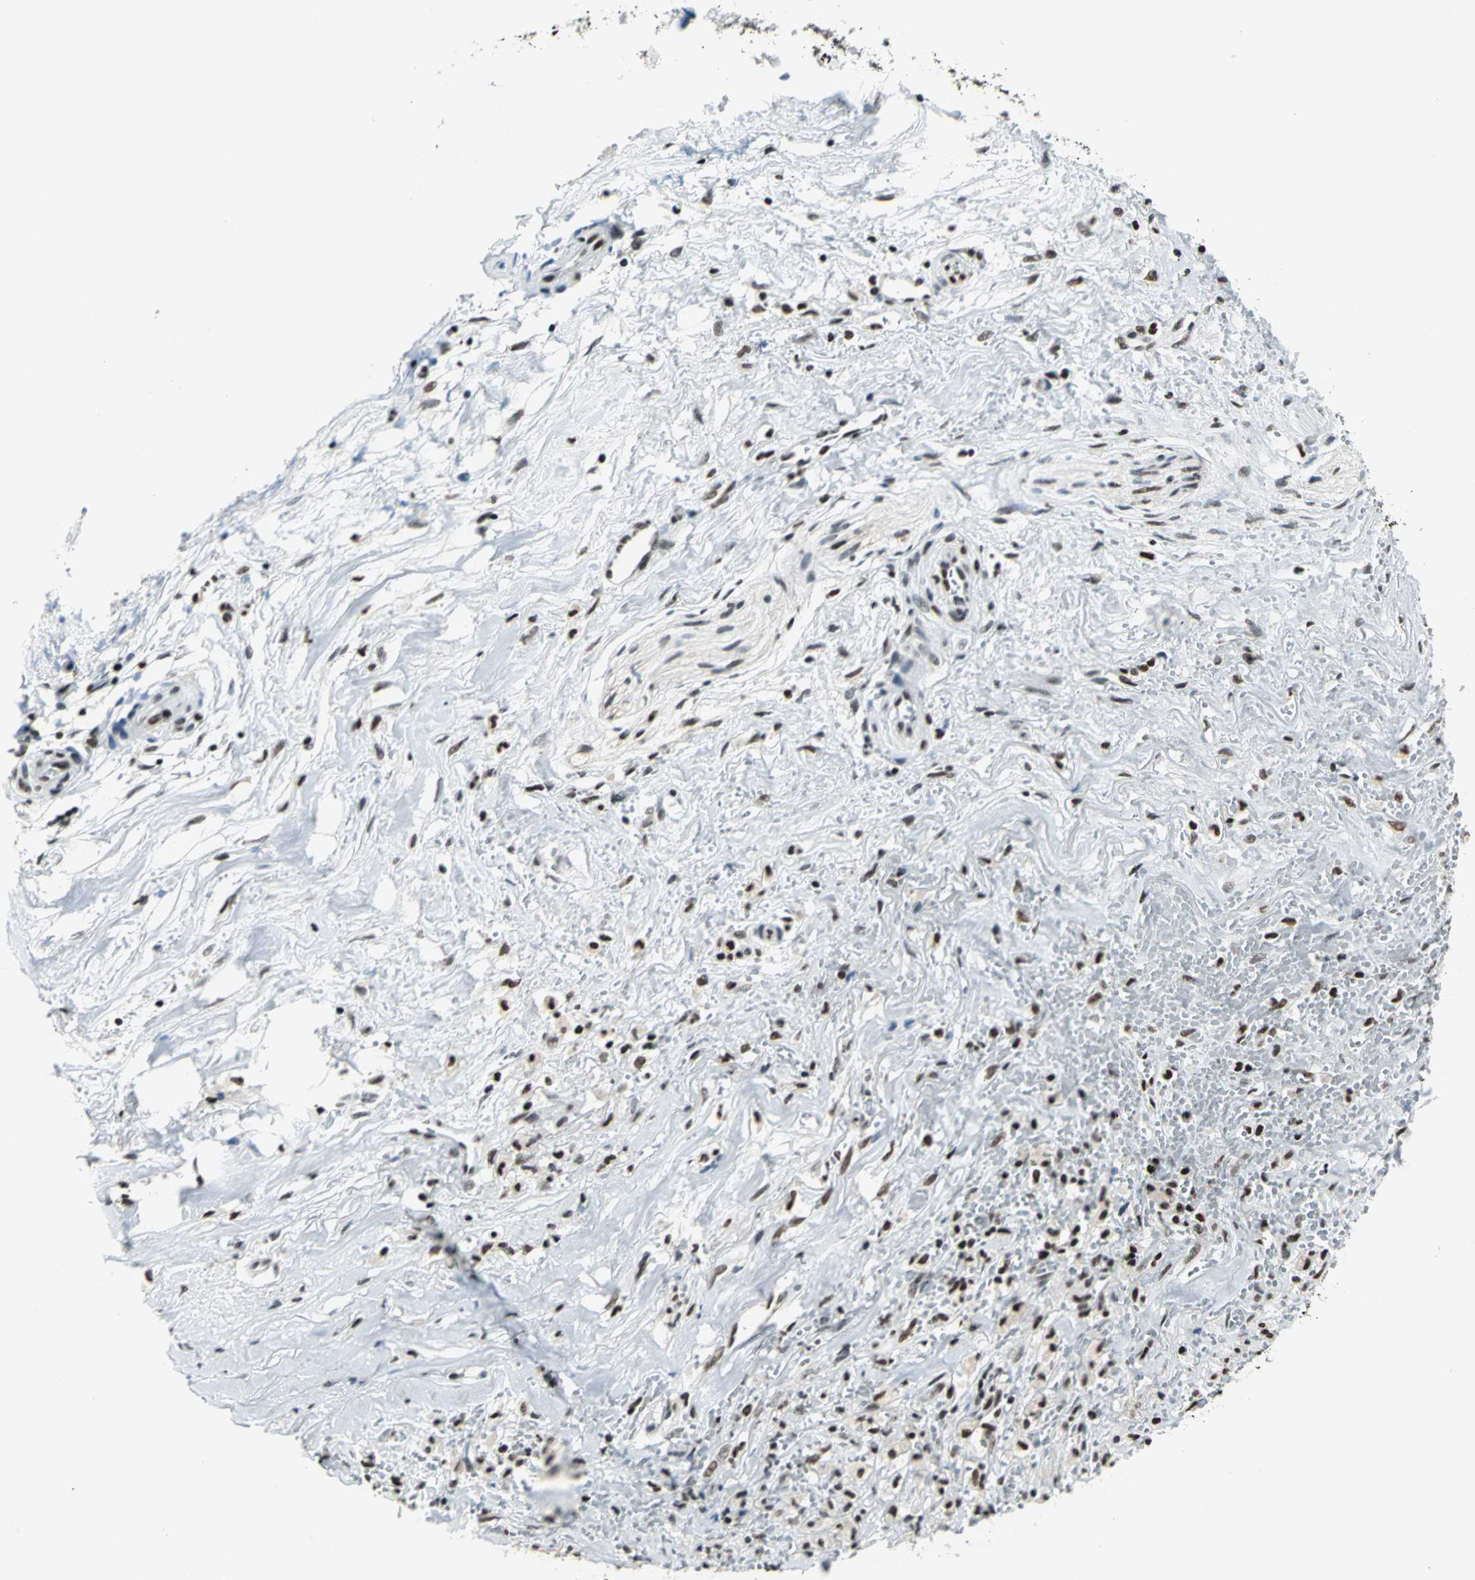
{"staining": {"intensity": "moderate", "quantity": ">75%", "location": "nuclear"}, "tissue": "liver cancer", "cell_type": "Tumor cells", "image_type": "cancer", "snomed": [{"axis": "morphology", "description": "Cholangiocarcinoma"}, {"axis": "topography", "description": "Liver"}], "caption": "Moderate nuclear protein expression is present in about >75% of tumor cells in liver cancer.", "gene": "HNRNPD", "patient": {"sex": "female", "age": 70}}